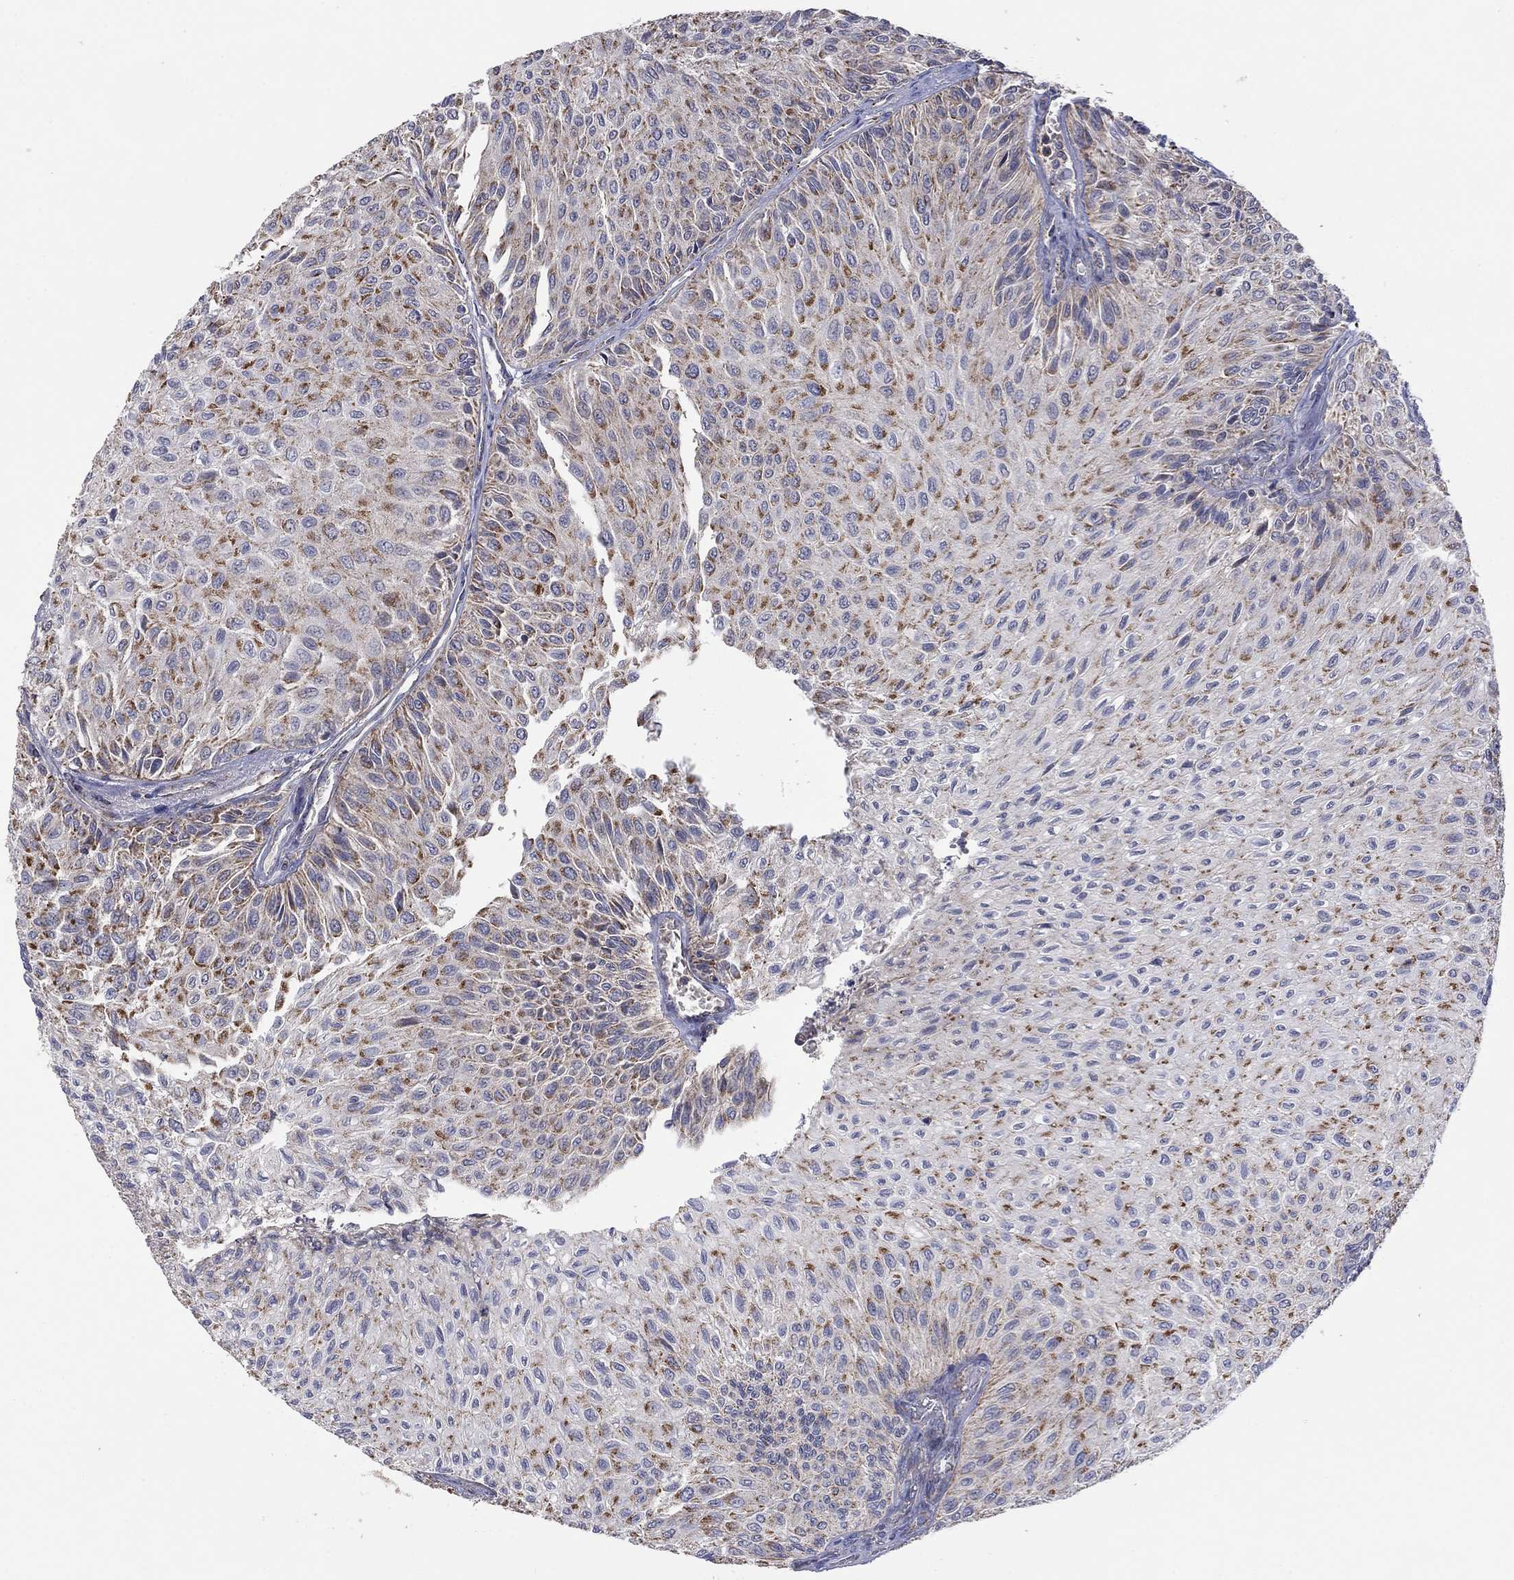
{"staining": {"intensity": "strong", "quantity": "<25%", "location": "cytoplasmic/membranous"}, "tissue": "urothelial cancer", "cell_type": "Tumor cells", "image_type": "cancer", "snomed": [{"axis": "morphology", "description": "Urothelial carcinoma, Low grade"}, {"axis": "topography", "description": "Urinary bladder"}], "caption": "Immunohistochemistry of low-grade urothelial carcinoma displays medium levels of strong cytoplasmic/membranous staining in approximately <25% of tumor cells. The staining was performed using DAB (3,3'-diaminobenzidine) to visualize the protein expression in brown, while the nuclei were stained in blue with hematoxylin (Magnification: 20x).", "gene": "HPS5", "patient": {"sex": "male", "age": 78}}